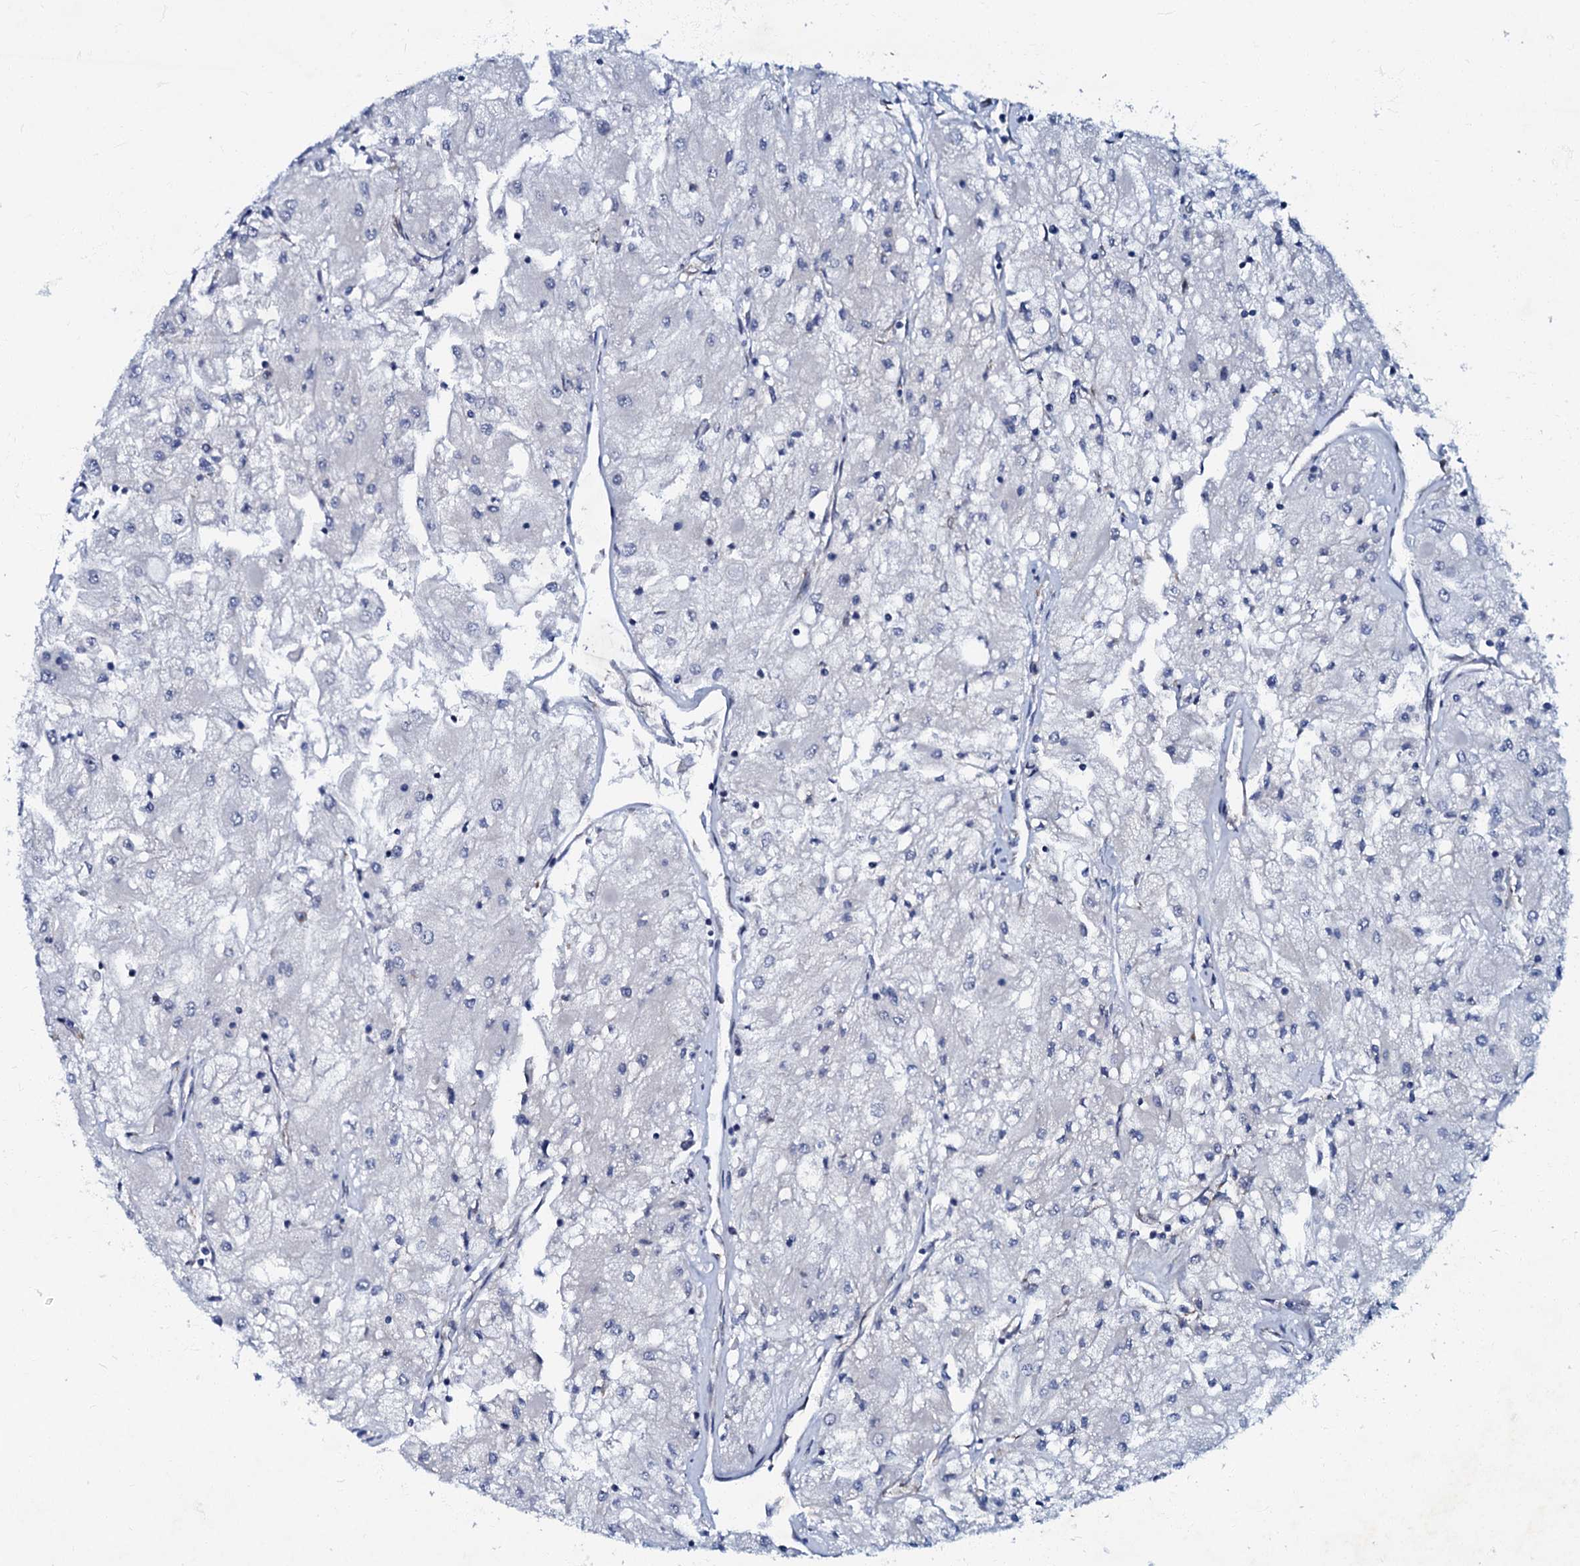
{"staining": {"intensity": "negative", "quantity": "none", "location": "none"}, "tissue": "renal cancer", "cell_type": "Tumor cells", "image_type": "cancer", "snomed": [{"axis": "morphology", "description": "Adenocarcinoma, NOS"}, {"axis": "topography", "description": "Kidney"}], "caption": "The IHC image has no significant positivity in tumor cells of renal cancer tissue. (DAB IHC visualized using brightfield microscopy, high magnification).", "gene": "MRPL51", "patient": {"sex": "male", "age": 80}}